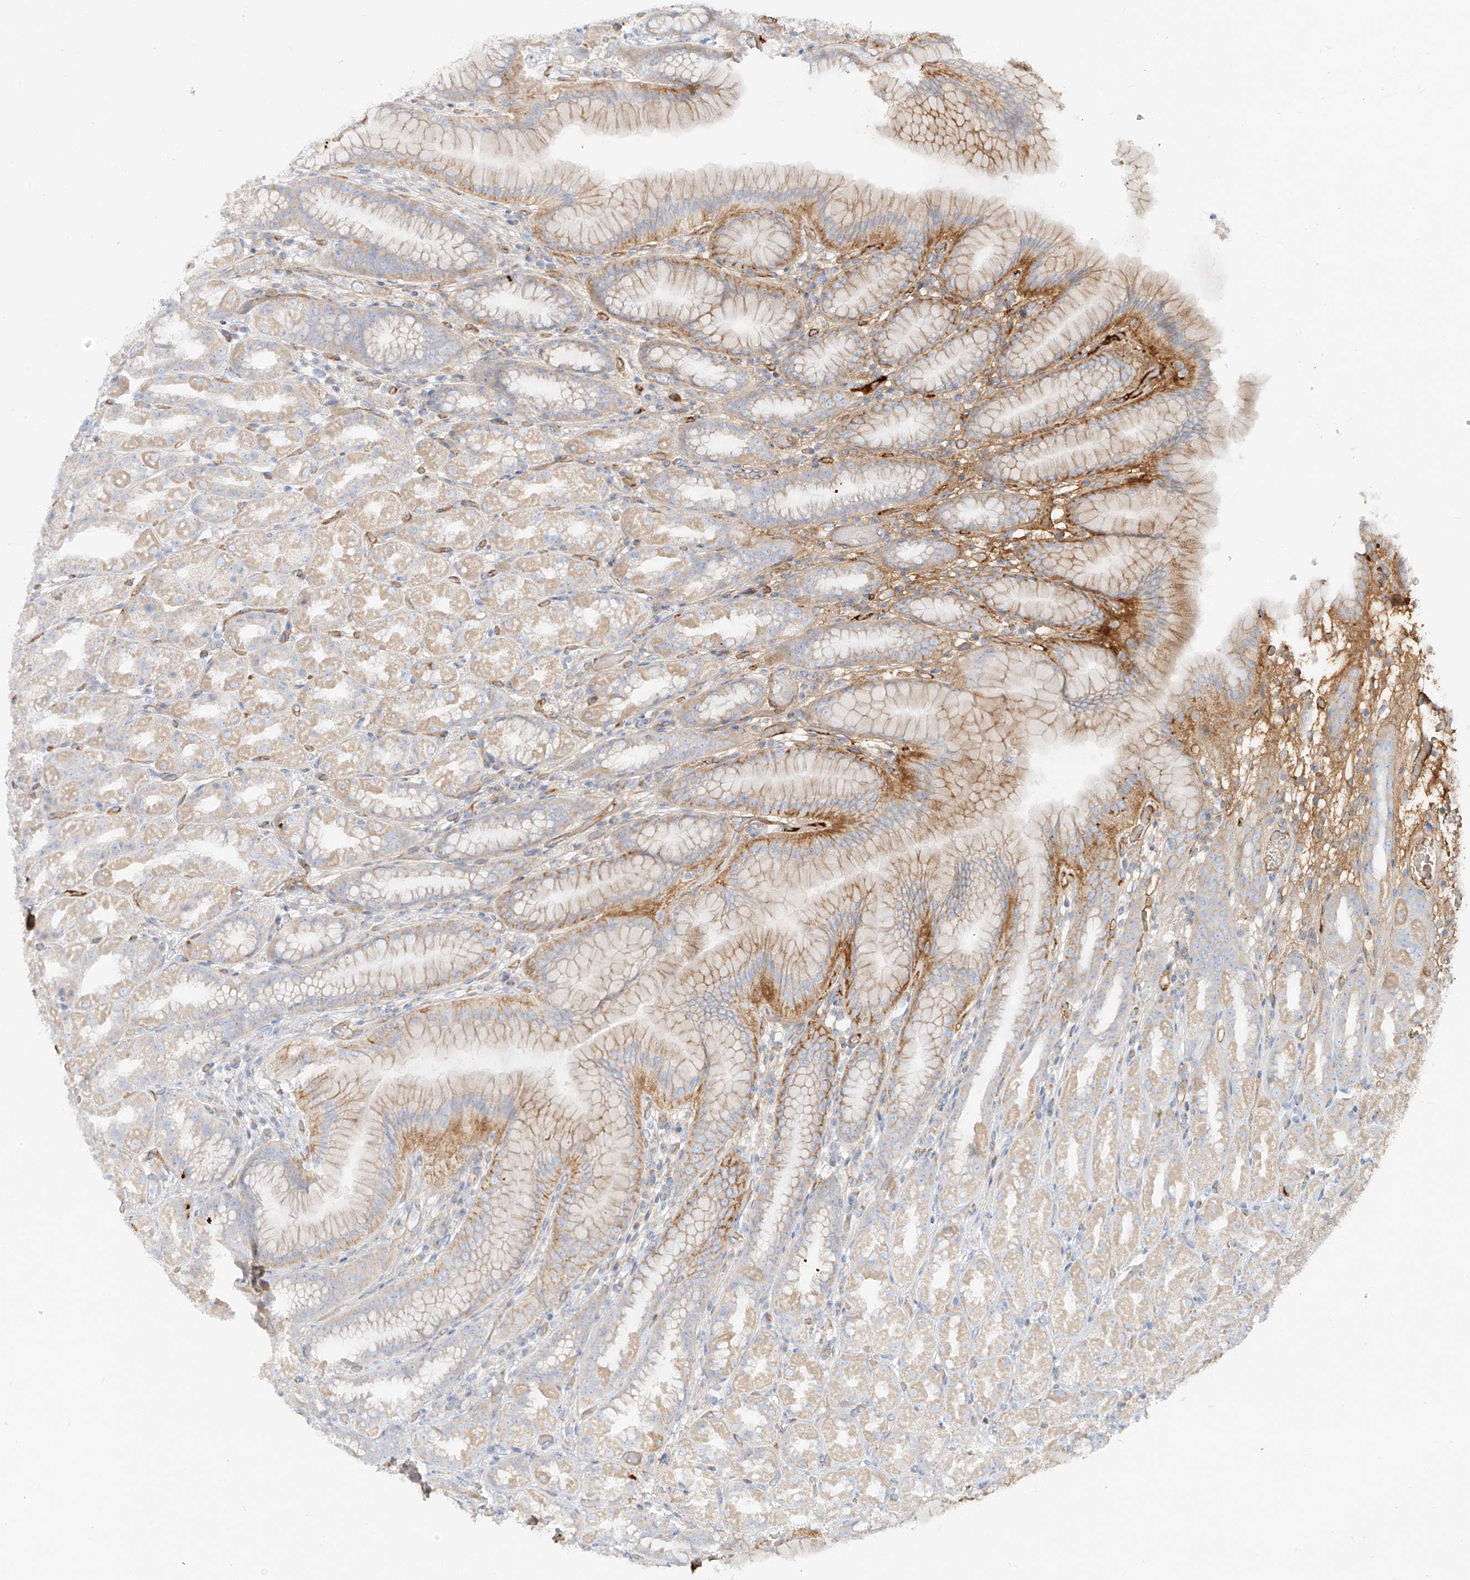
{"staining": {"intensity": "moderate", "quantity": "<25%", "location": "cytoplasmic/membranous"}, "tissue": "stomach", "cell_type": "Glandular cells", "image_type": "normal", "snomed": [{"axis": "morphology", "description": "Normal tissue, NOS"}, {"axis": "topography", "description": "Stomach, upper"}], "caption": "Moderate cytoplasmic/membranous protein positivity is seen in about <25% of glandular cells in stomach.", "gene": "OCSTAMP", "patient": {"sex": "male", "age": 68}}